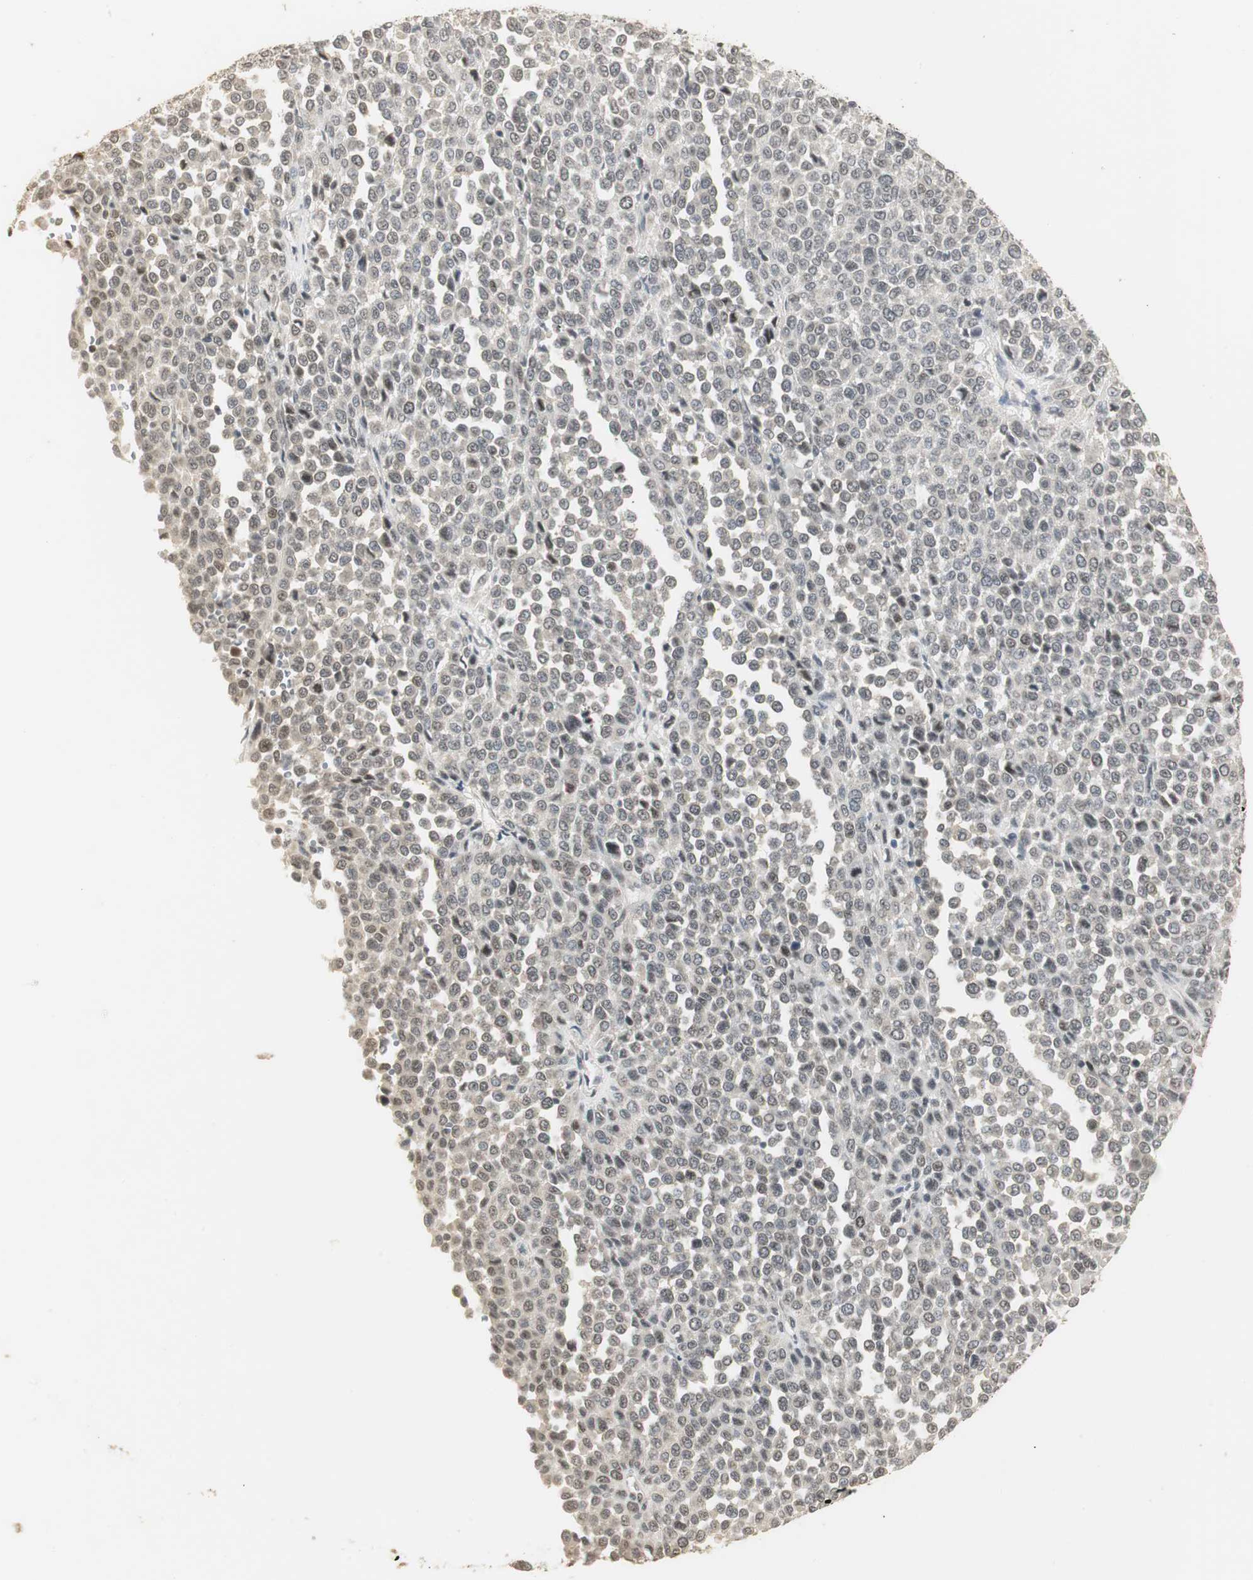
{"staining": {"intensity": "weak", "quantity": "<25%", "location": "nuclear"}, "tissue": "melanoma", "cell_type": "Tumor cells", "image_type": "cancer", "snomed": [{"axis": "morphology", "description": "Malignant melanoma, Metastatic site"}, {"axis": "topography", "description": "Pancreas"}], "caption": "Melanoma was stained to show a protein in brown. There is no significant positivity in tumor cells. (DAB IHC with hematoxylin counter stain).", "gene": "ELOA", "patient": {"sex": "female", "age": 30}}